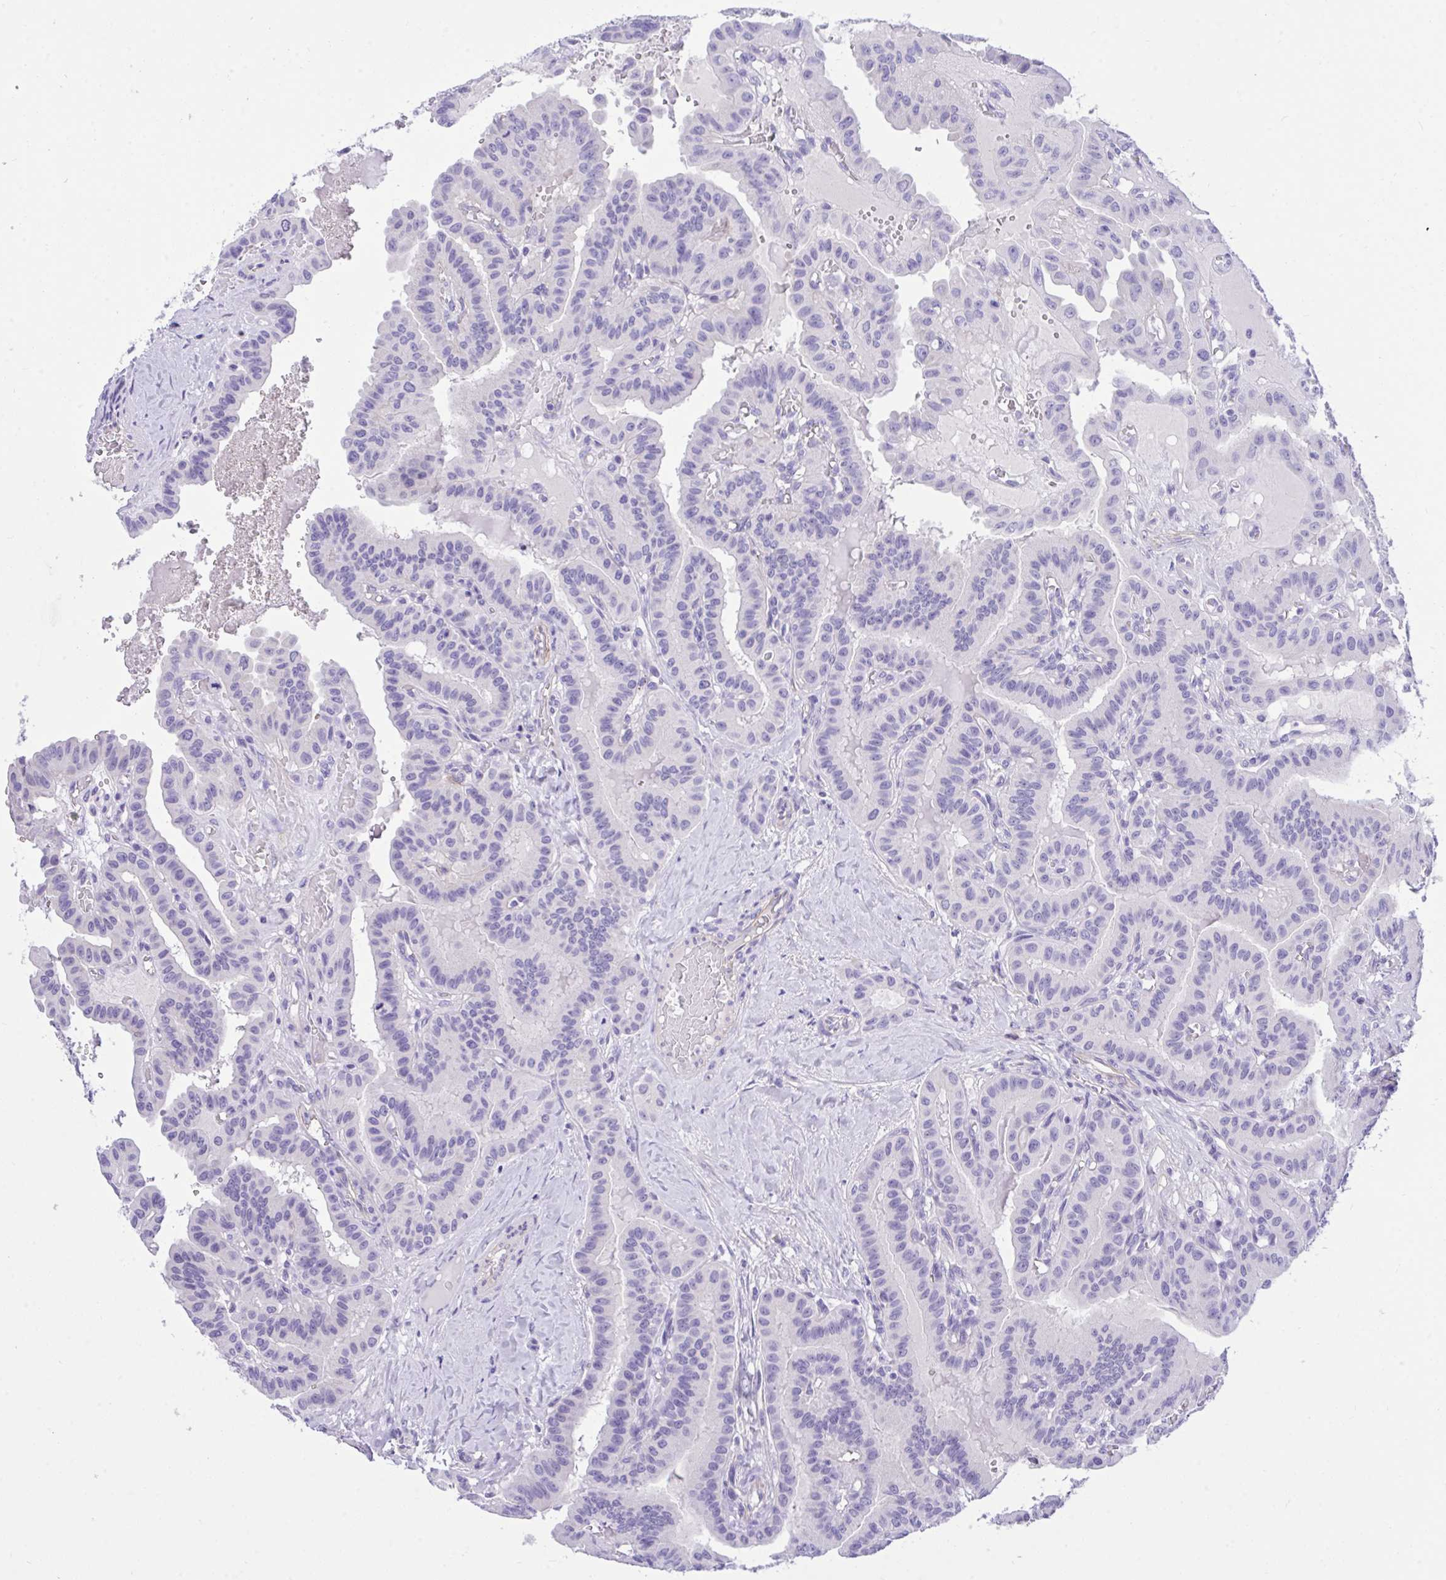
{"staining": {"intensity": "negative", "quantity": "none", "location": "none"}, "tissue": "thyroid cancer", "cell_type": "Tumor cells", "image_type": "cancer", "snomed": [{"axis": "morphology", "description": "Papillary adenocarcinoma, NOS"}, {"axis": "topography", "description": "Thyroid gland"}], "caption": "There is no significant expression in tumor cells of thyroid cancer (papillary adenocarcinoma).", "gene": "TLN2", "patient": {"sex": "male", "age": 87}}